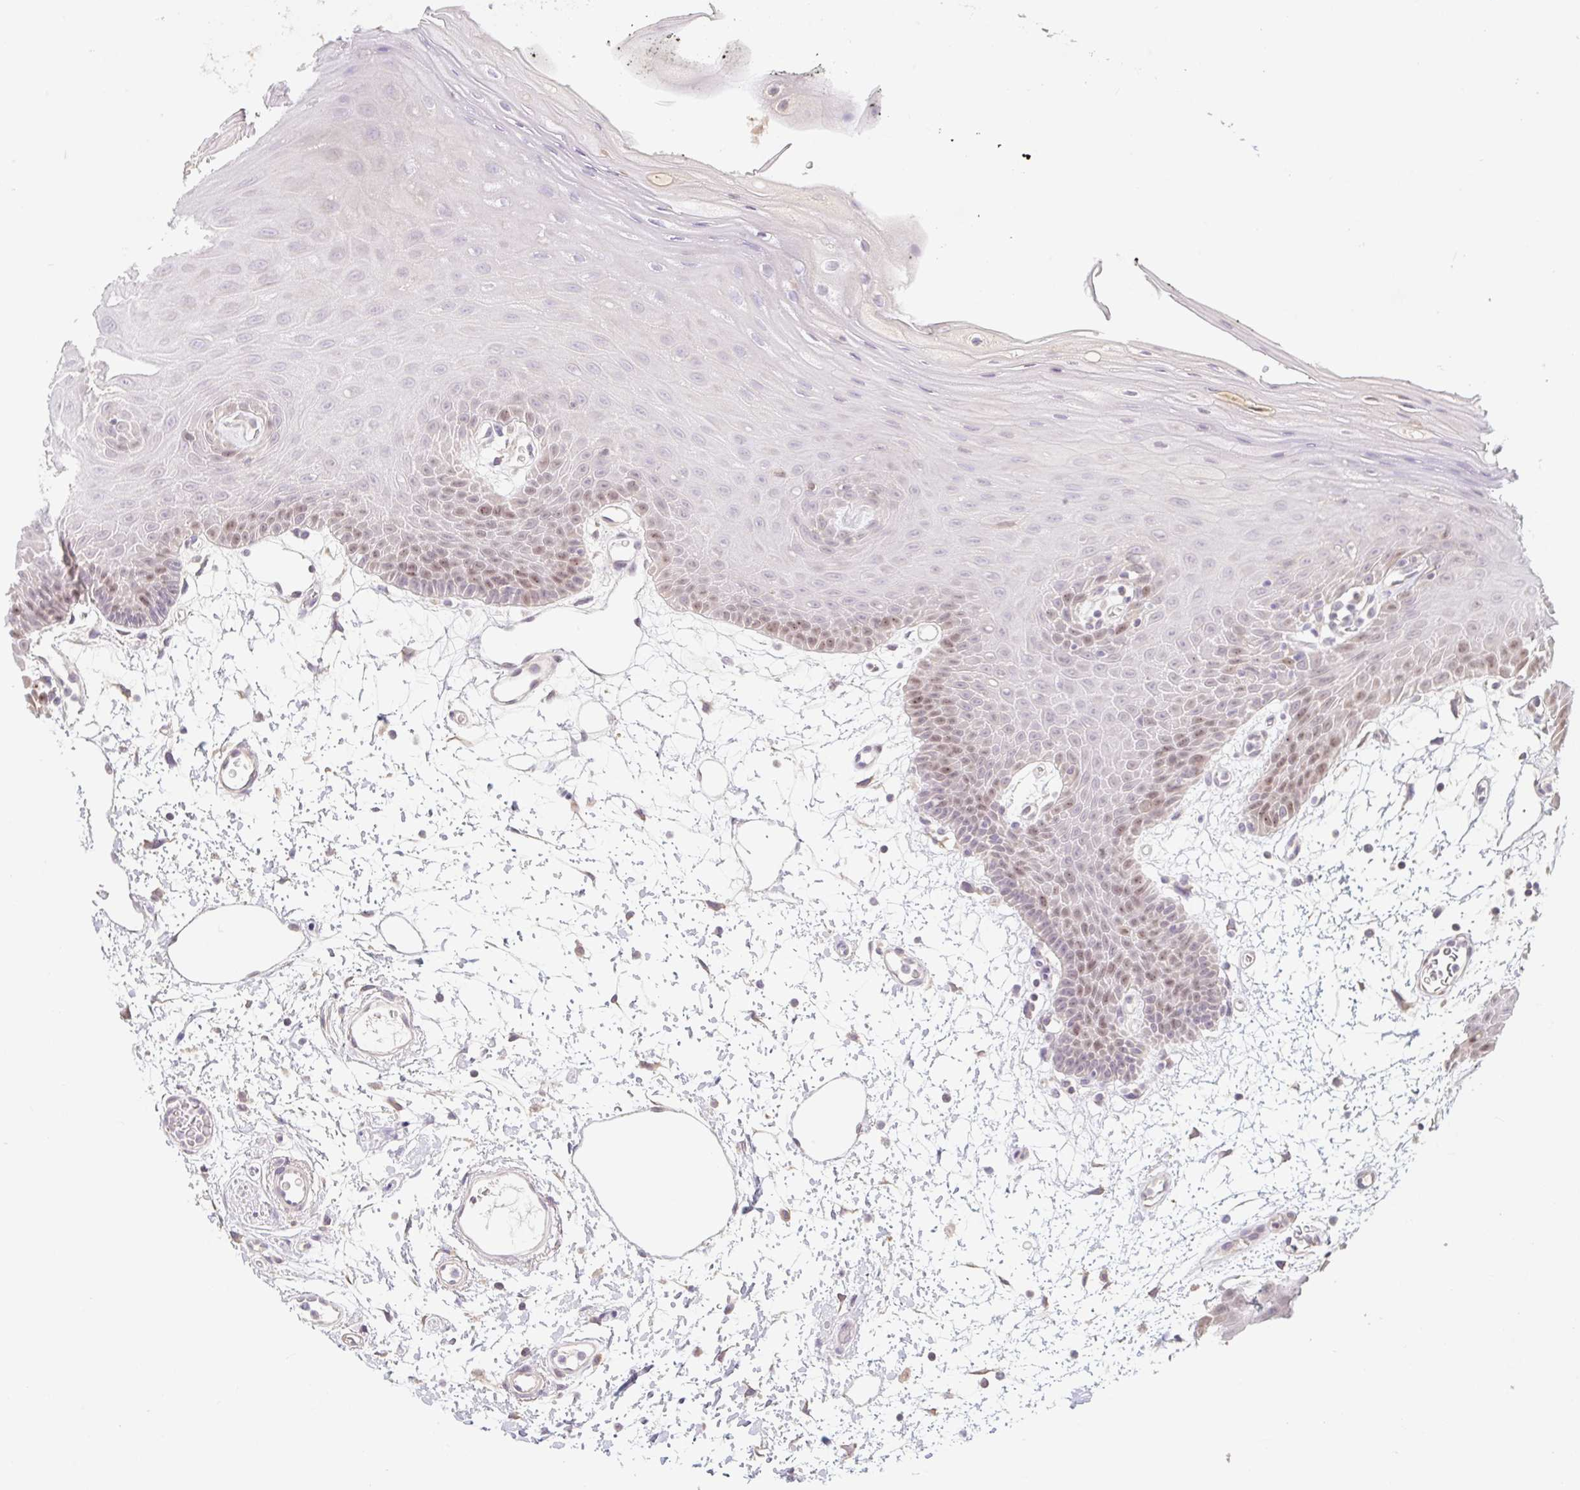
{"staining": {"intensity": "moderate", "quantity": "<25%", "location": "nuclear"}, "tissue": "oral mucosa", "cell_type": "Squamous epithelial cells", "image_type": "normal", "snomed": [{"axis": "morphology", "description": "Normal tissue, NOS"}, {"axis": "topography", "description": "Oral tissue"}], "caption": "Immunohistochemical staining of normal human oral mucosa displays moderate nuclear protein positivity in about <25% of squamous epithelial cells. The staining is performed using DAB (3,3'-diaminobenzidine) brown chromogen to label protein expression. The nuclei are counter-stained blue using hematoxylin.", "gene": "MIA2", "patient": {"sex": "female", "age": 59}}